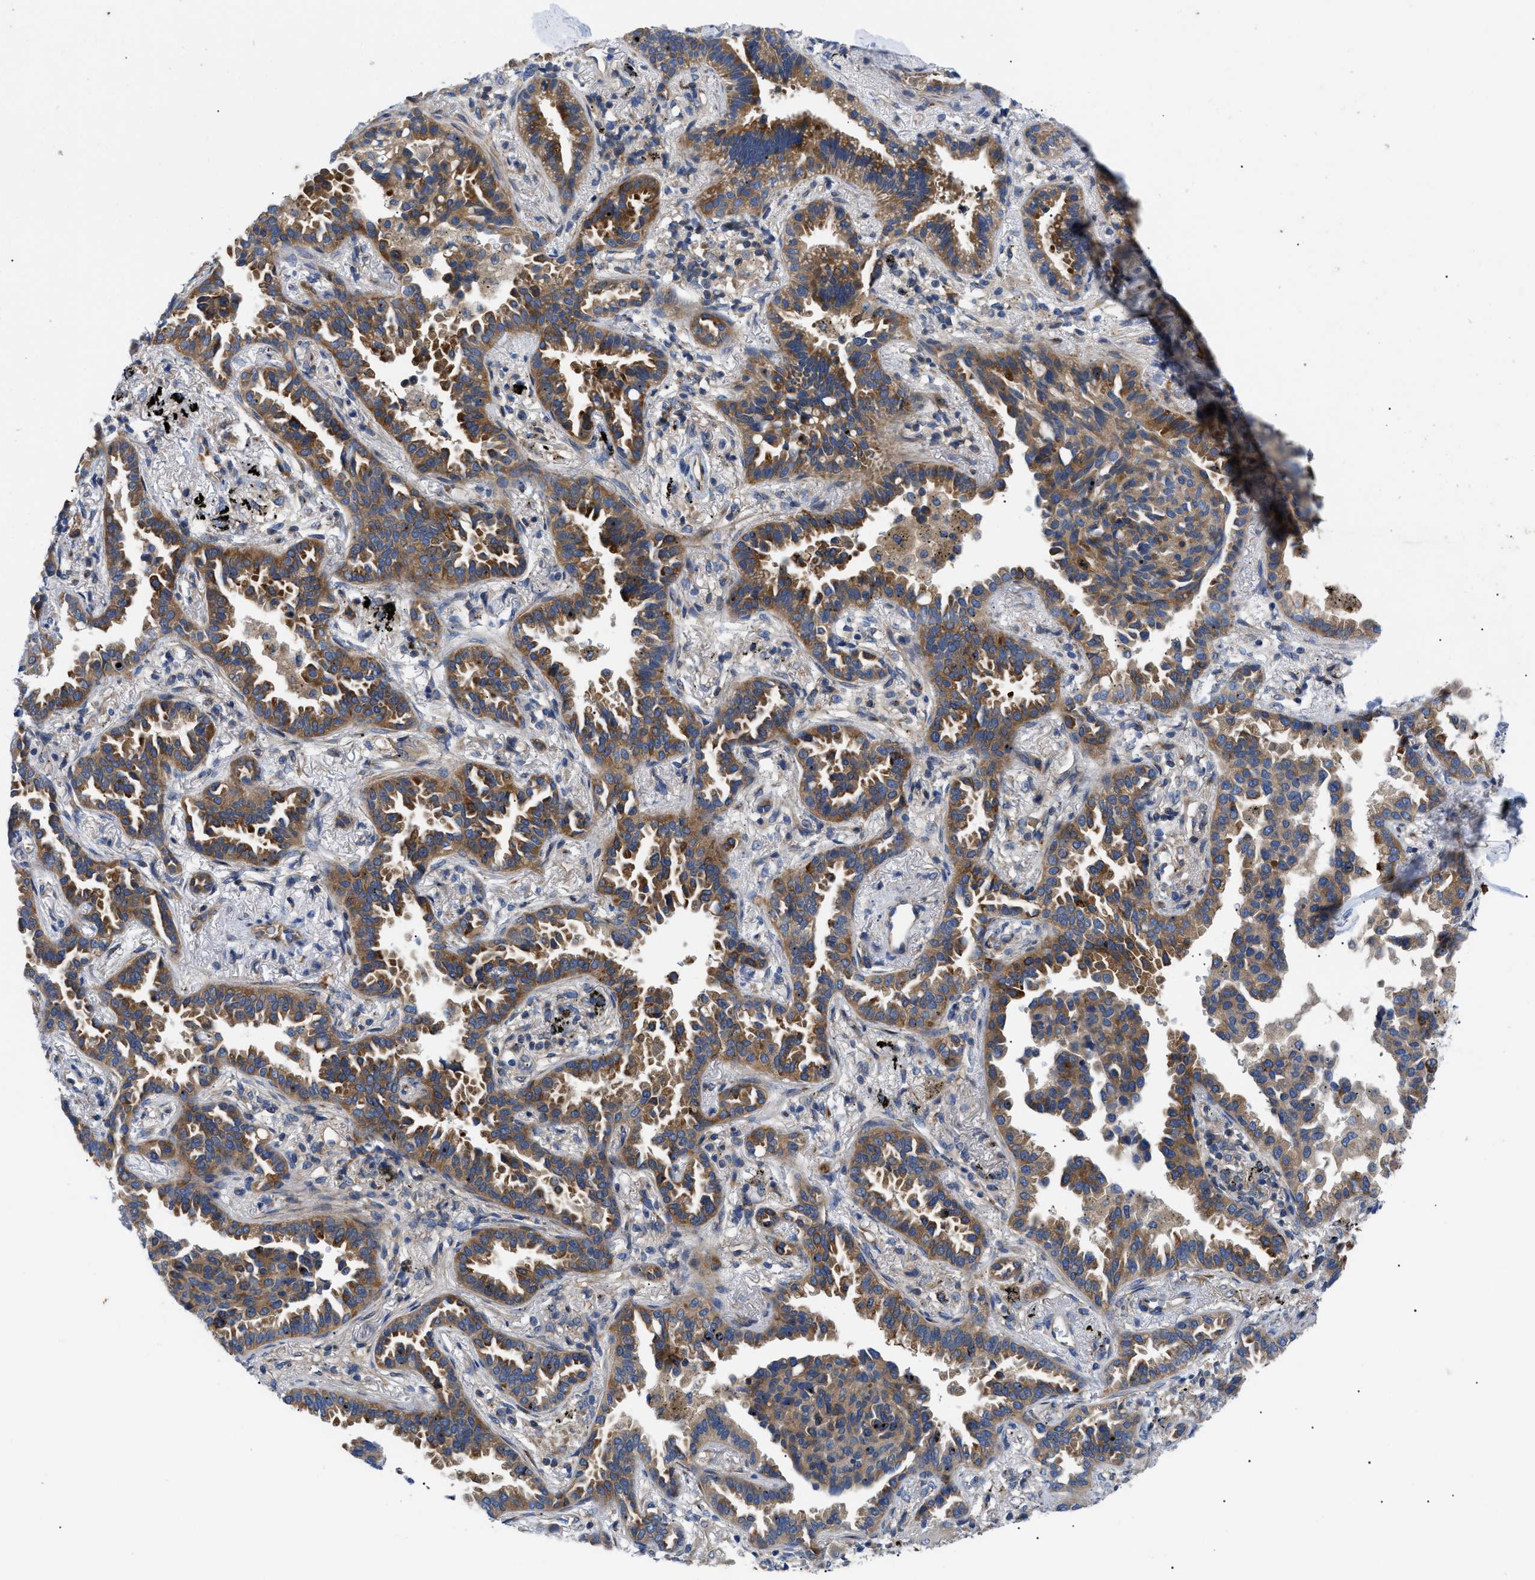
{"staining": {"intensity": "moderate", "quantity": ">75%", "location": "cytoplasmic/membranous"}, "tissue": "lung cancer", "cell_type": "Tumor cells", "image_type": "cancer", "snomed": [{"axis": "morphology", "description": "Normal tissue, NOS"}, {"axis": "morphology", "description": "Adenocarcinoma, NOS"}, {"axis": "topography", "description": "Lung"}], "caption": "Immunohistochemistry histopathology image of lung cancer stained for a protein (brown), which demonstrates medium levels of moderate cytoplasmic/membranous positivity in approximately >75% of tumor cells.", "gene": "HSPB8", "patient": {"sex": "male", "age": 59}}